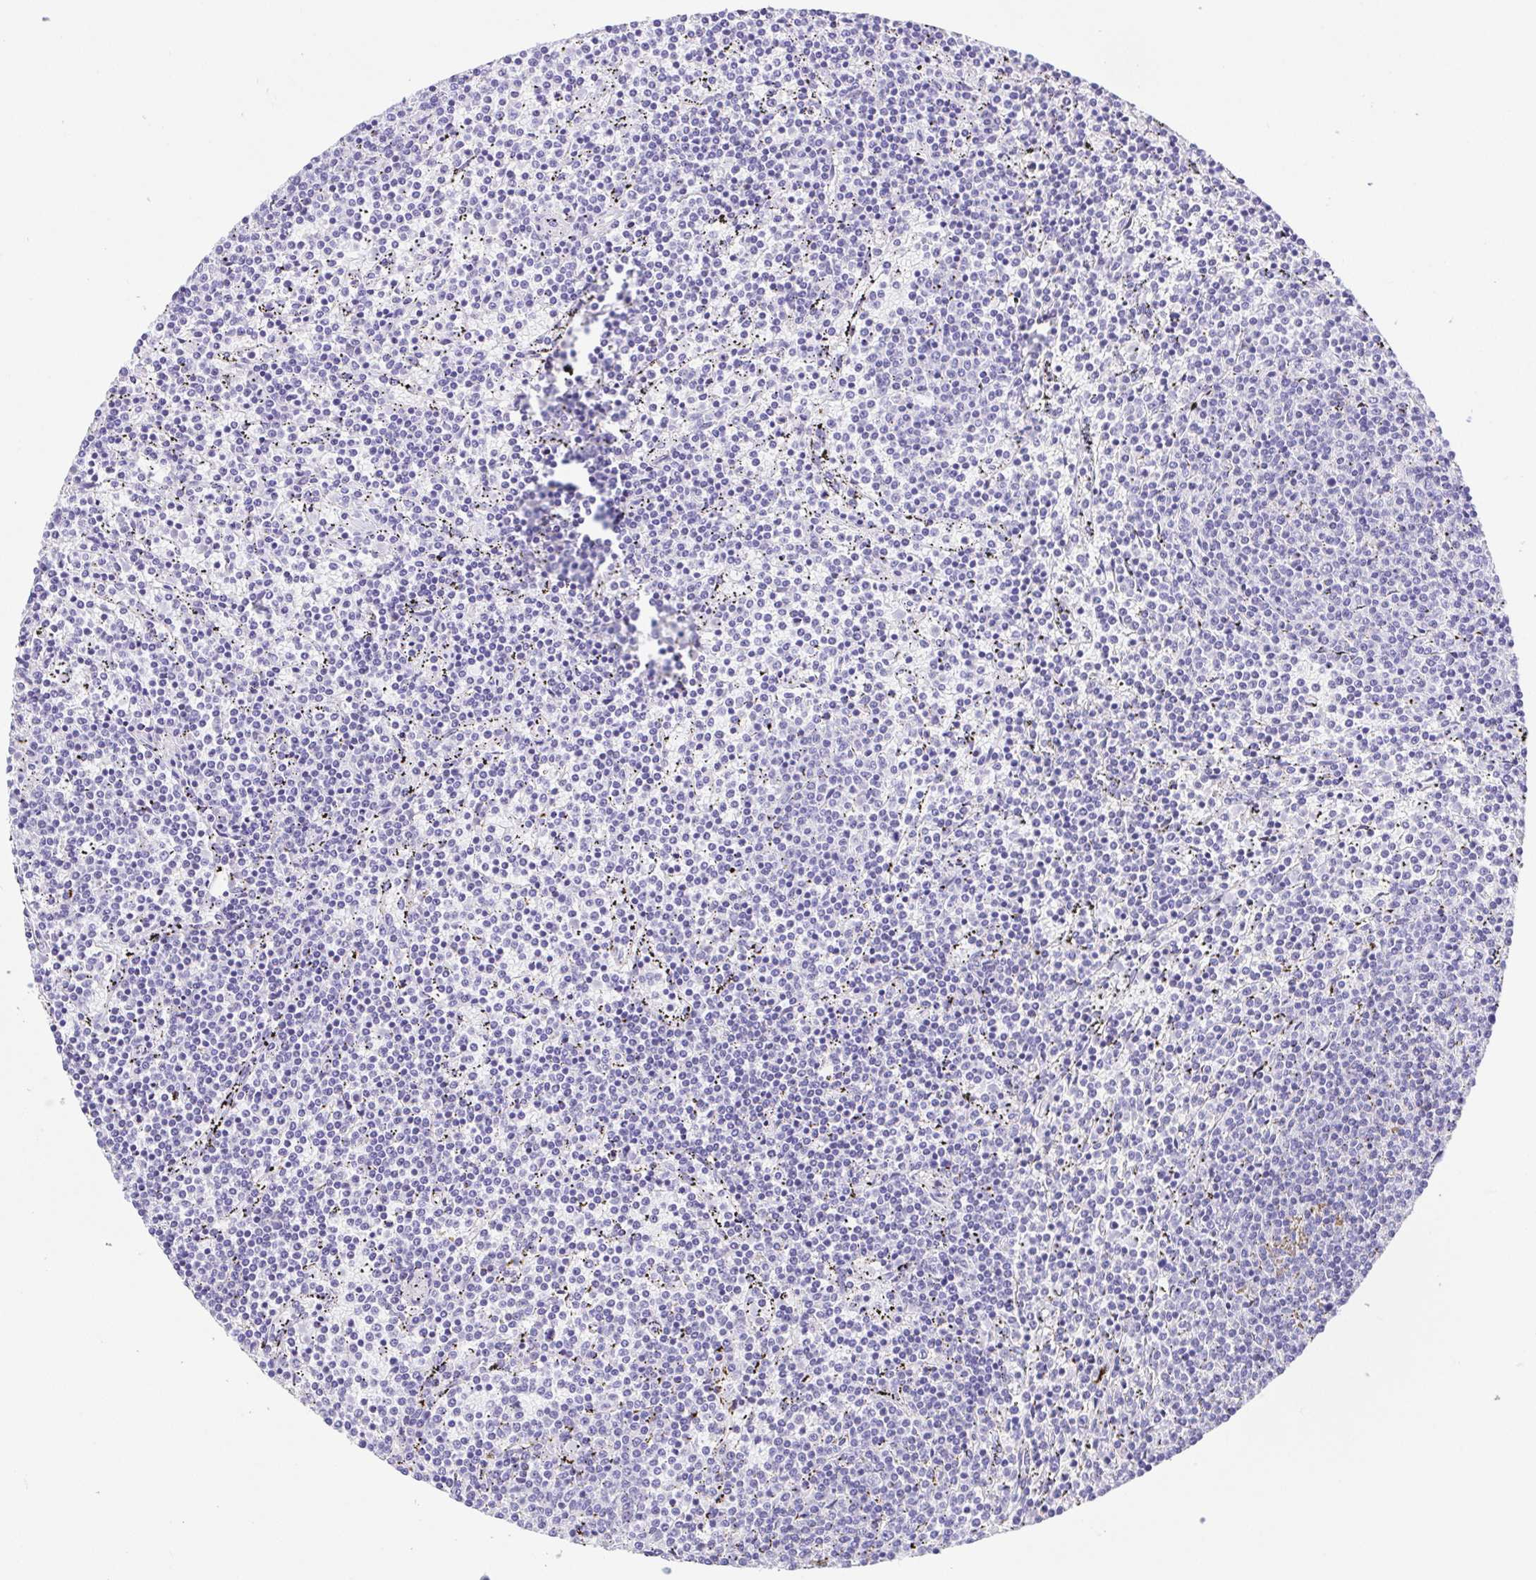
{"staining": {"intensity": "negative", "quantity": "none", "location": "none"}, "tissue": "lymphoma", "cell_type": "Tumor cells", "image_type": "cancer", "snomed": [{"axis": "morphology", "description": "Malignant lymphoma, non-Hodgkin's type, Low grade"}, {"axis": "topography", "description": "Spleen"}], "caption": "Tumor cells are negative for protein expression in human malignant lymphoma, non-Hodgkin's type (low-grade).", "gene": "SPATA4", "patient": {"sex": "female", "age": 50}}